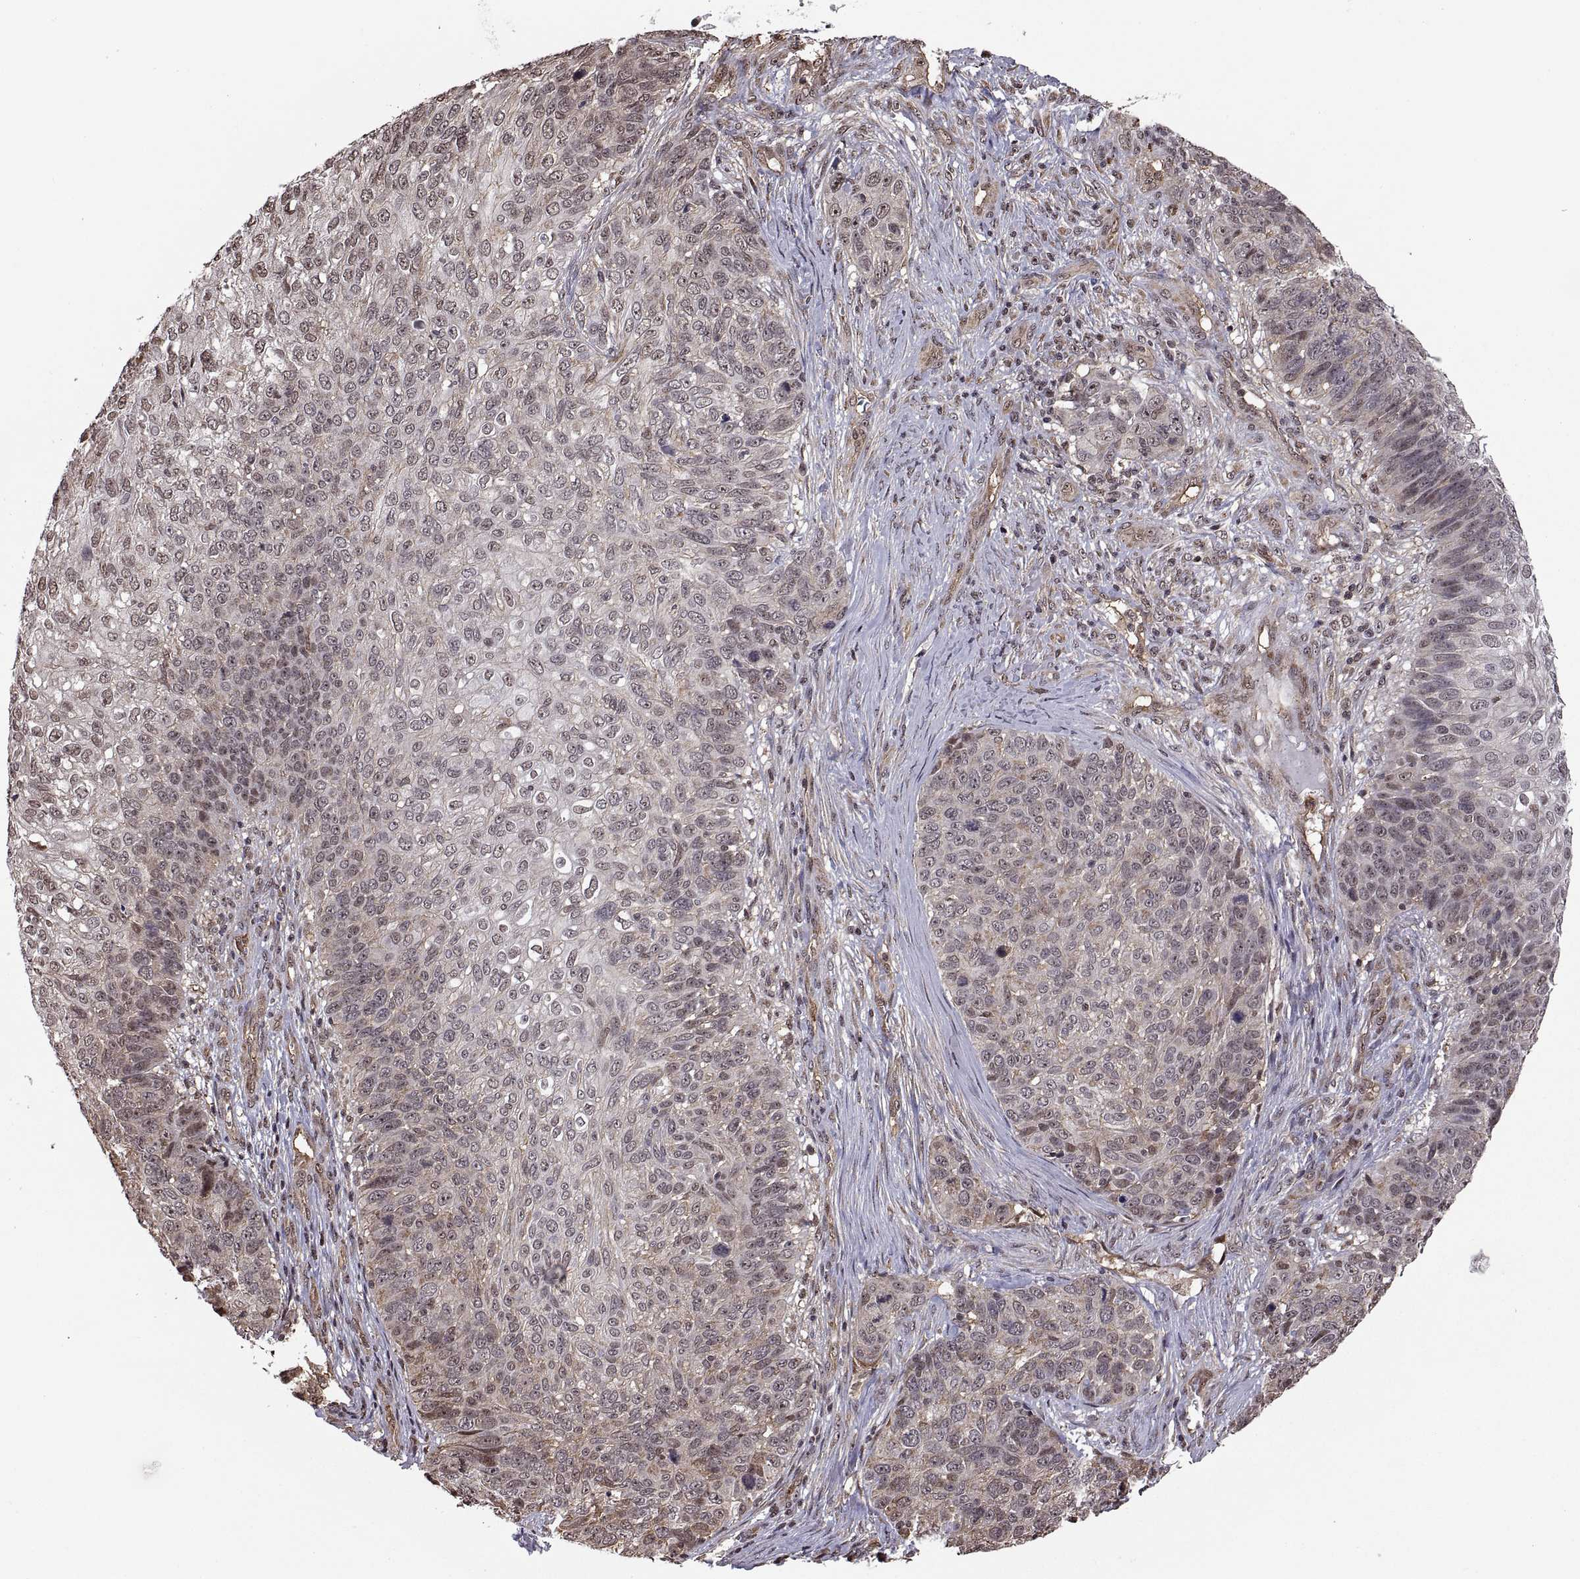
{"staining": {"intensity": "negative", "quantity": "none", "location": "none"}, "tissue": "skin cancer", "cell_type": "Tumor cells", "image_type": "cancer", "snomed": [{"axis": "morphology", "description": "Squamous cell carcinoma, NOS"}, {"axis": "topography", "description": "Skin"}], "caption": "This is a micrograph of immunohistochemistry staining of skin cancer (squamous cell carcinoma), which shows no positivity in tumor cells.", "gene": "ARRB1", "patient": {"sex": "male", "age": 92}}